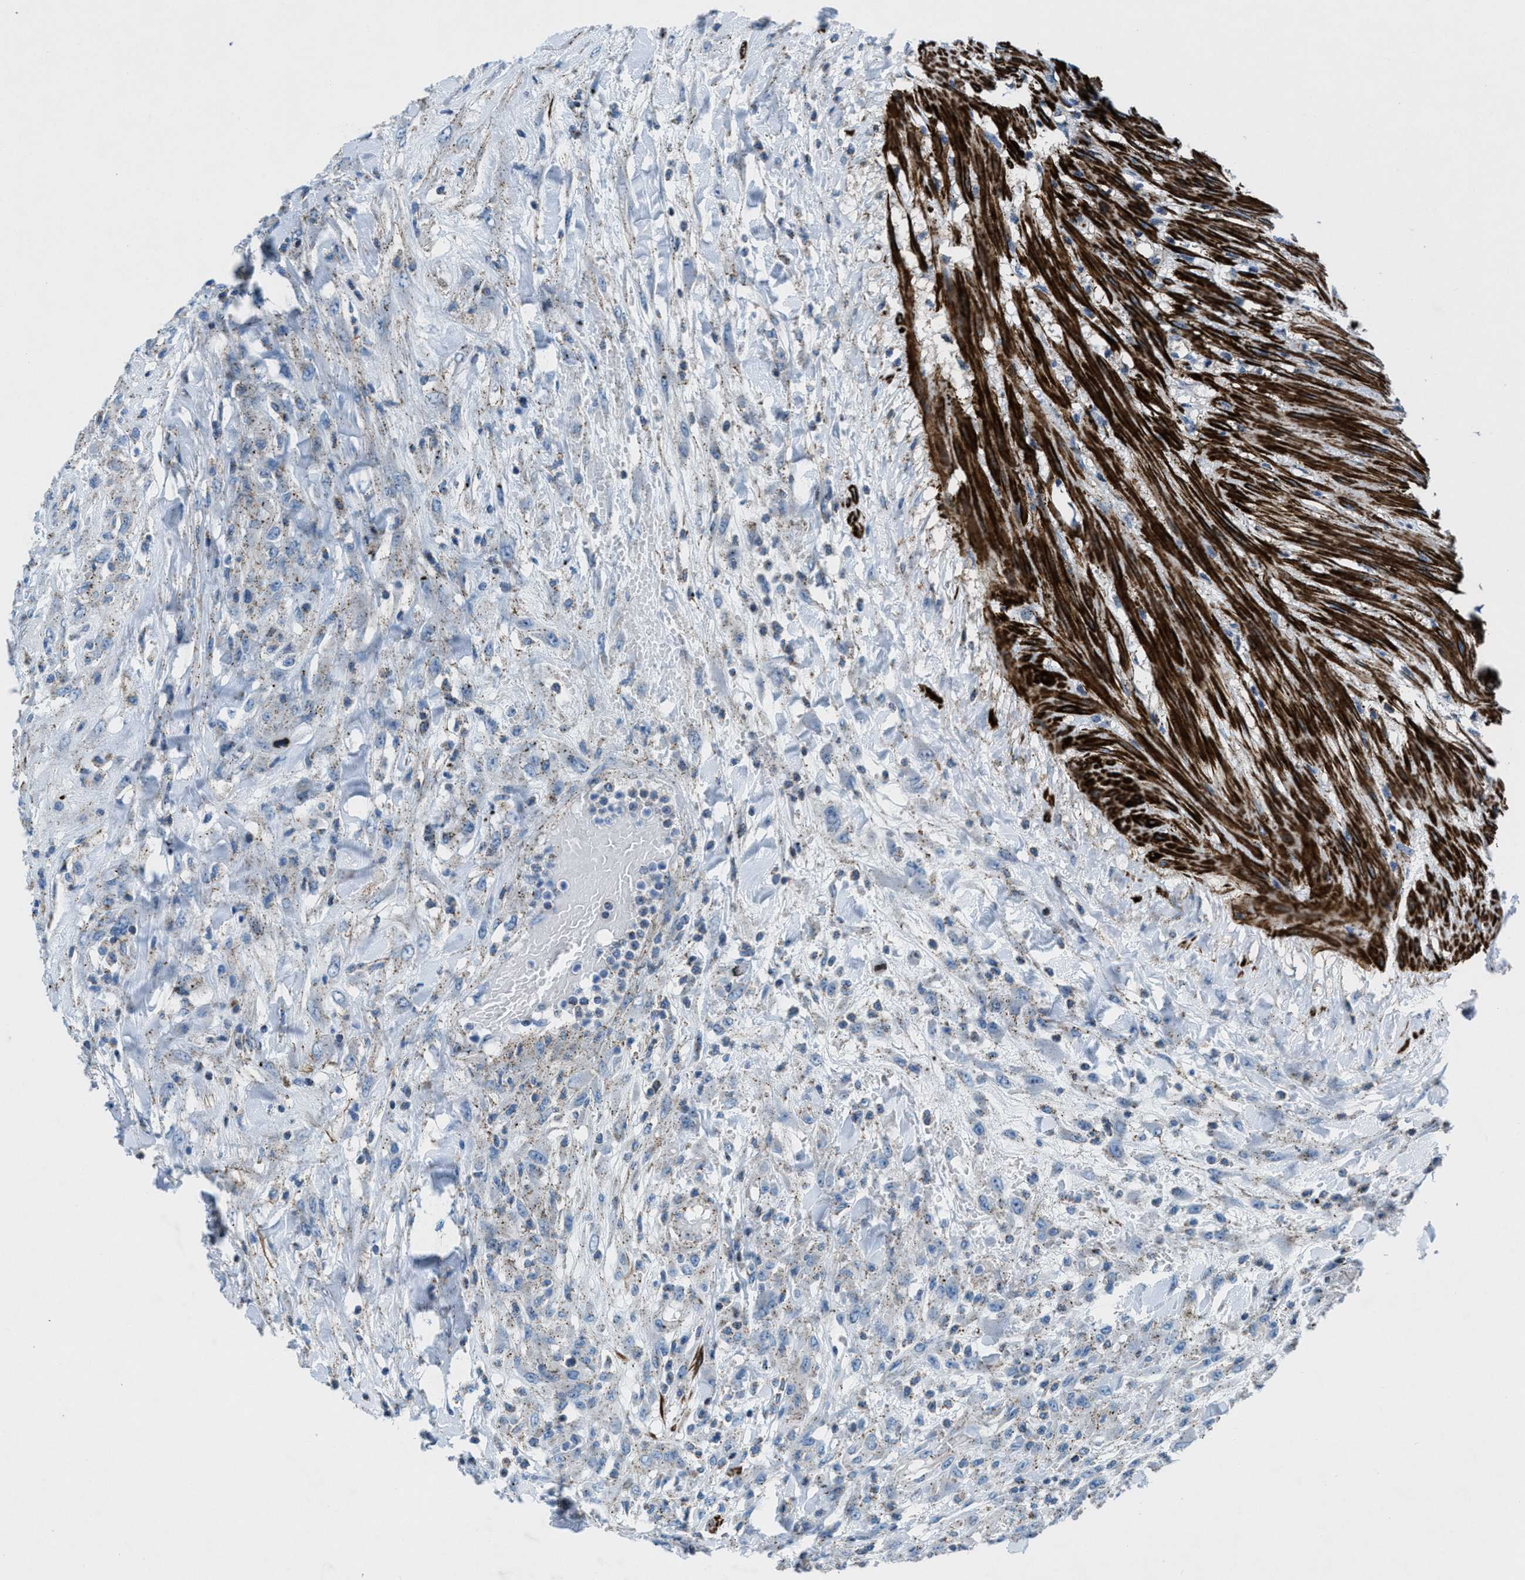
{"staining": {"intensity": "weak", "quantity": "<25%", "location": "cytoplasmic/membranous"}, "tissue": "testis cancer", "cell_type": "Tumor cells", "image_type": "cancer", "snomed": [{"axis": "morphology", "description": "Seminoma, NOS"}, {"axis": "topography", "description": "Testis"}], "caption": "Tumor cells are negative for brown protein staining in testis cancer.", "gene": "MFSD13A", "patient": {"sex": "male", "age": 59}}